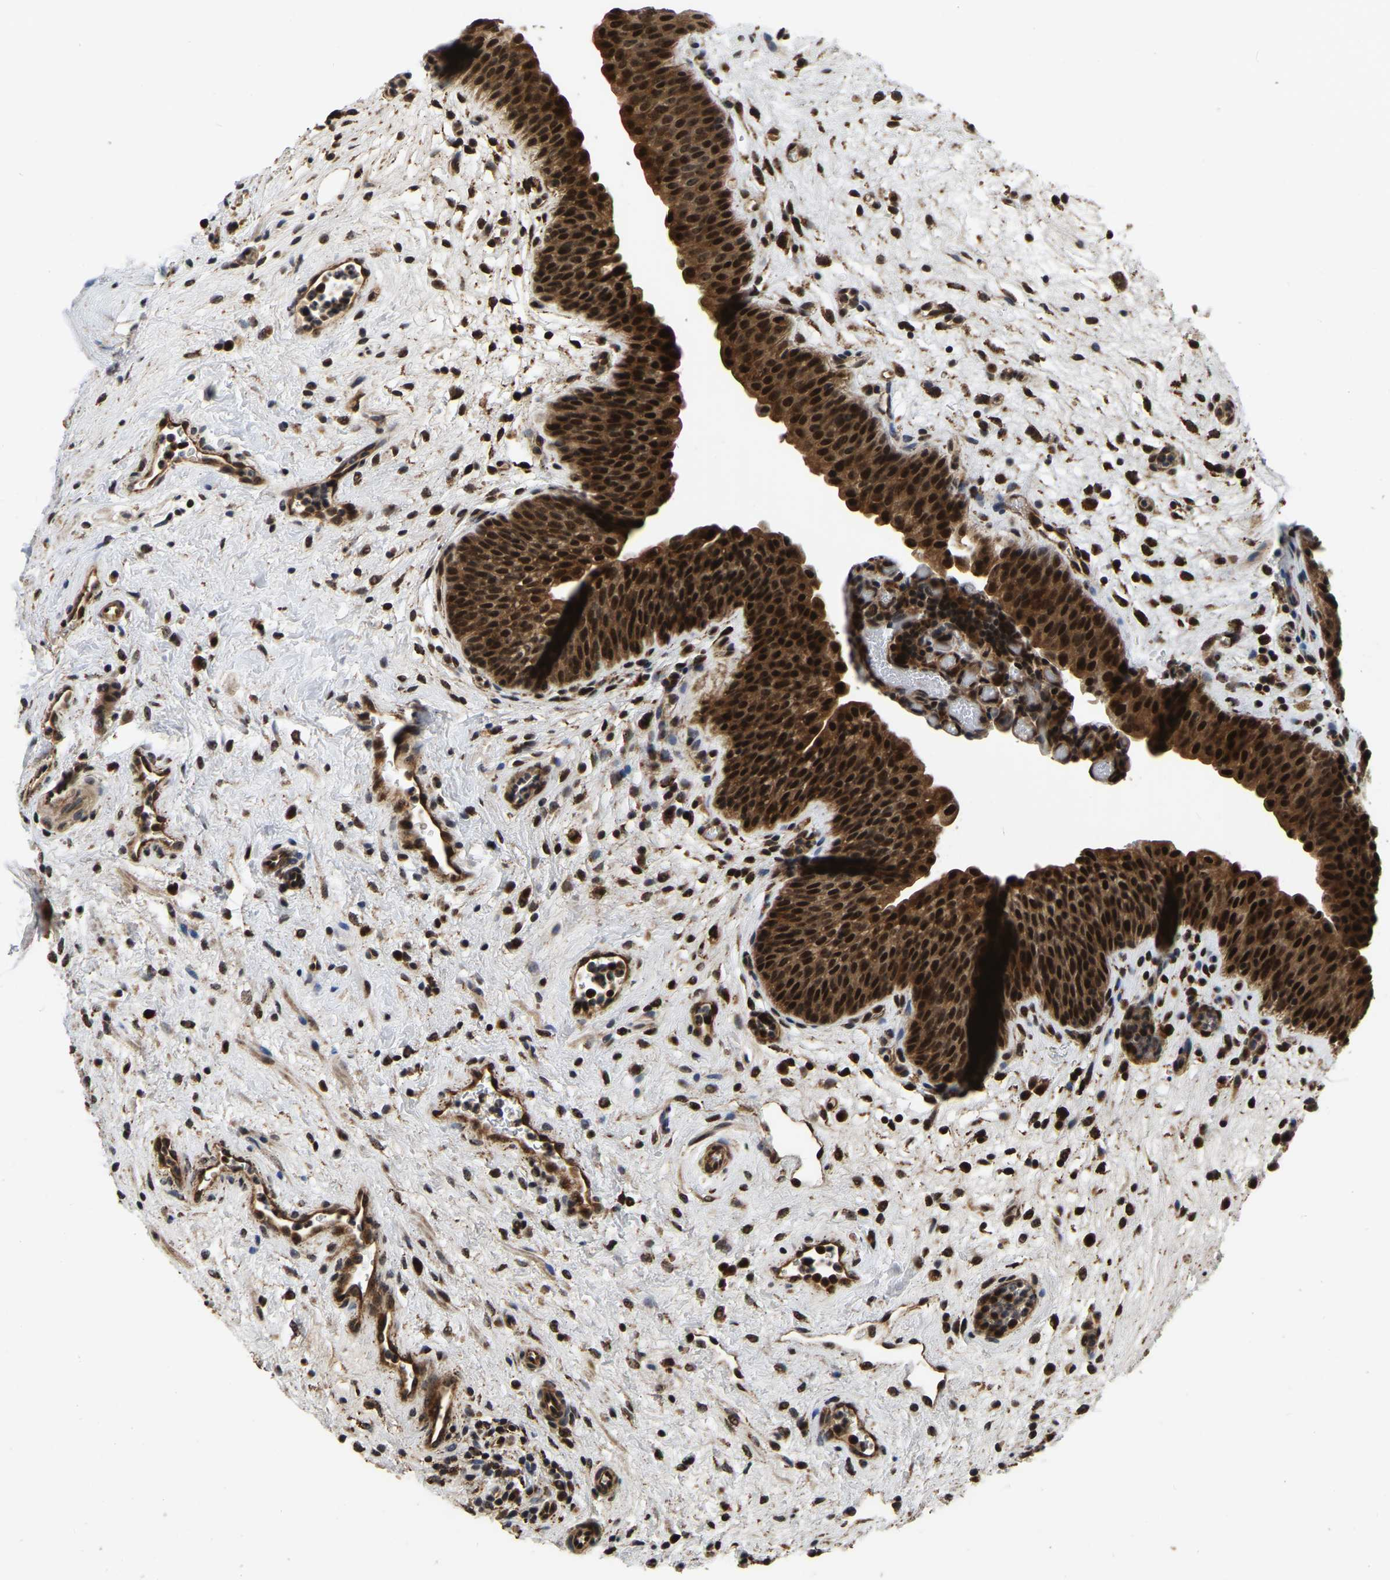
{"staining": {"intensity": "strong", "quantity": ">75%", "location": "cytoplasmic/membranous,nuclear"}, "tissue": "urinary bladder", "cell_type": "Urothelial cells", "image_type": "normal", "snomed": [{"axis": "morphology", "description": "Normal tissue, NOS"}, {"axis": "topography", "description": "Urinary bladder"}], "caption": "Immunohistochemical staining of unremarkable urinary bladder demonstrates high levels of strong cytoplasmic/membranous,nuclear staining in about >75% of urothelial cells.", "gene": "CIAO1", "patient": {"sex": "male", "age": 37}}